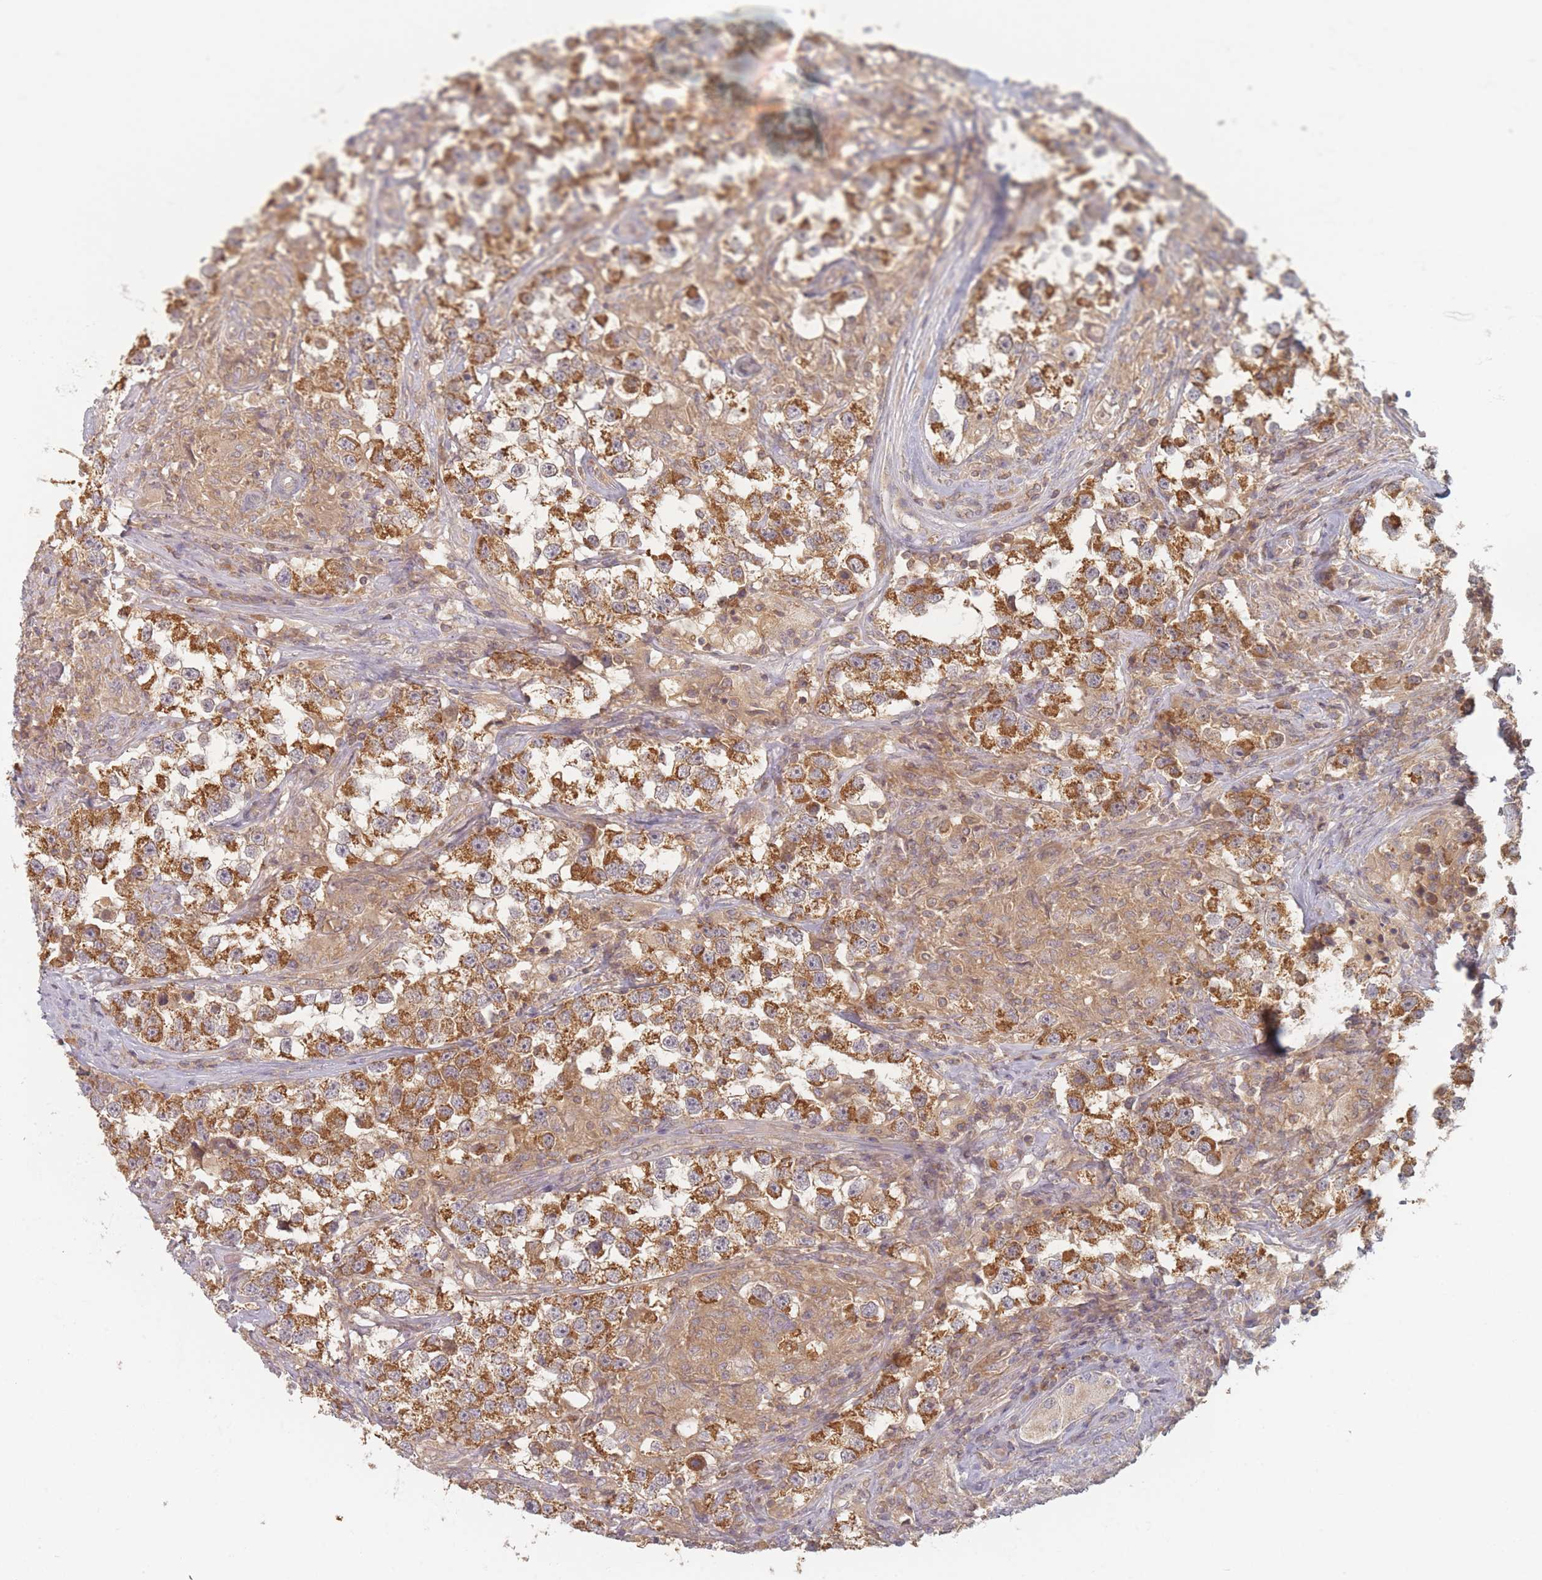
{"staining": {"intensity": "moderate", "quantity": ">75%", "location": "cytoplasmic/membranous"}, "tissue": "testis cancer", "cell_type": "Tumor cells", "image_type": "cancer", "snomed": [{"axis": "morphology", "description": "Seminoma, NOS"}, {"axis": "topography", "description": "Testis"}], "caption": "Immunohistochemistry (IHC) histopathology image of neoplastic tissue: seminoma (testis) stained using IHC shows medium levels of moderate protein expression localized specifically in the cytoplasmic/membranous of tumor cells, appearing as a cytoplasmic/membranous brown color.", "gene": "SLC35F3", "patient": {"sex": "male", "age": 46}}